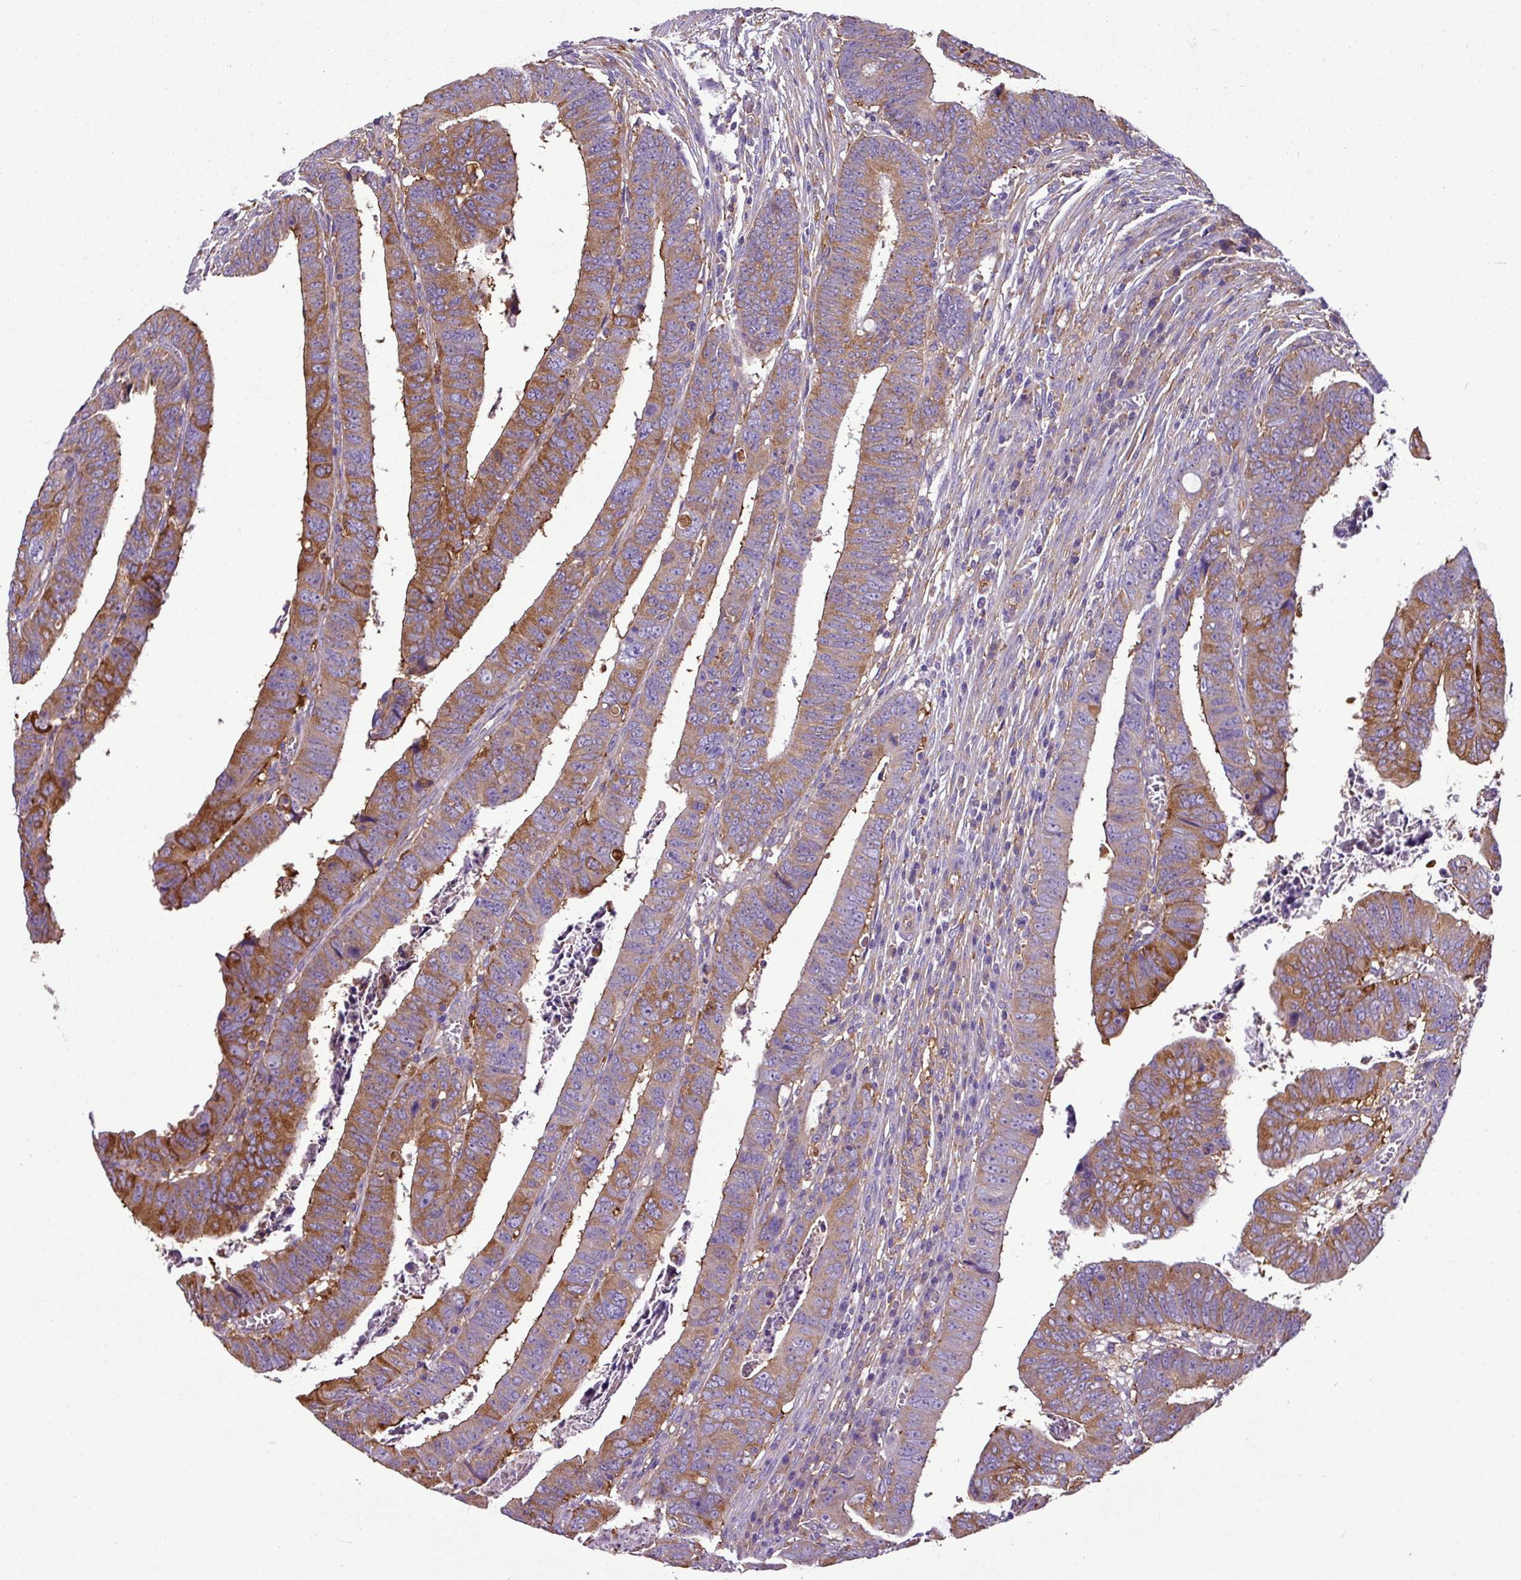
{"staining": {"intensity": "moderate", "quantity": ">75%", "location": "cytoplasmic/membranous"}, "tissue": "colorectal cancer", "cell_type": "Tumor cells", "image_type": "cancer", "snomed": [{"axis": "morphology", "description": "Normal tissue, NOS"}, {"axis": "morphology", "description": "Adenocarcinoma, NOS"}, {"axis": "topography", "description": "Rectum"}], "caption": "Adenocarcinoma (colorectal) stained for a protein (brown) demonstrates moderate cytoplasmic/membranous positive staining in approximately >75% of tumor cells.", "gene": "XNDC1N", "patient": {"sex": "female", "age": 65}}